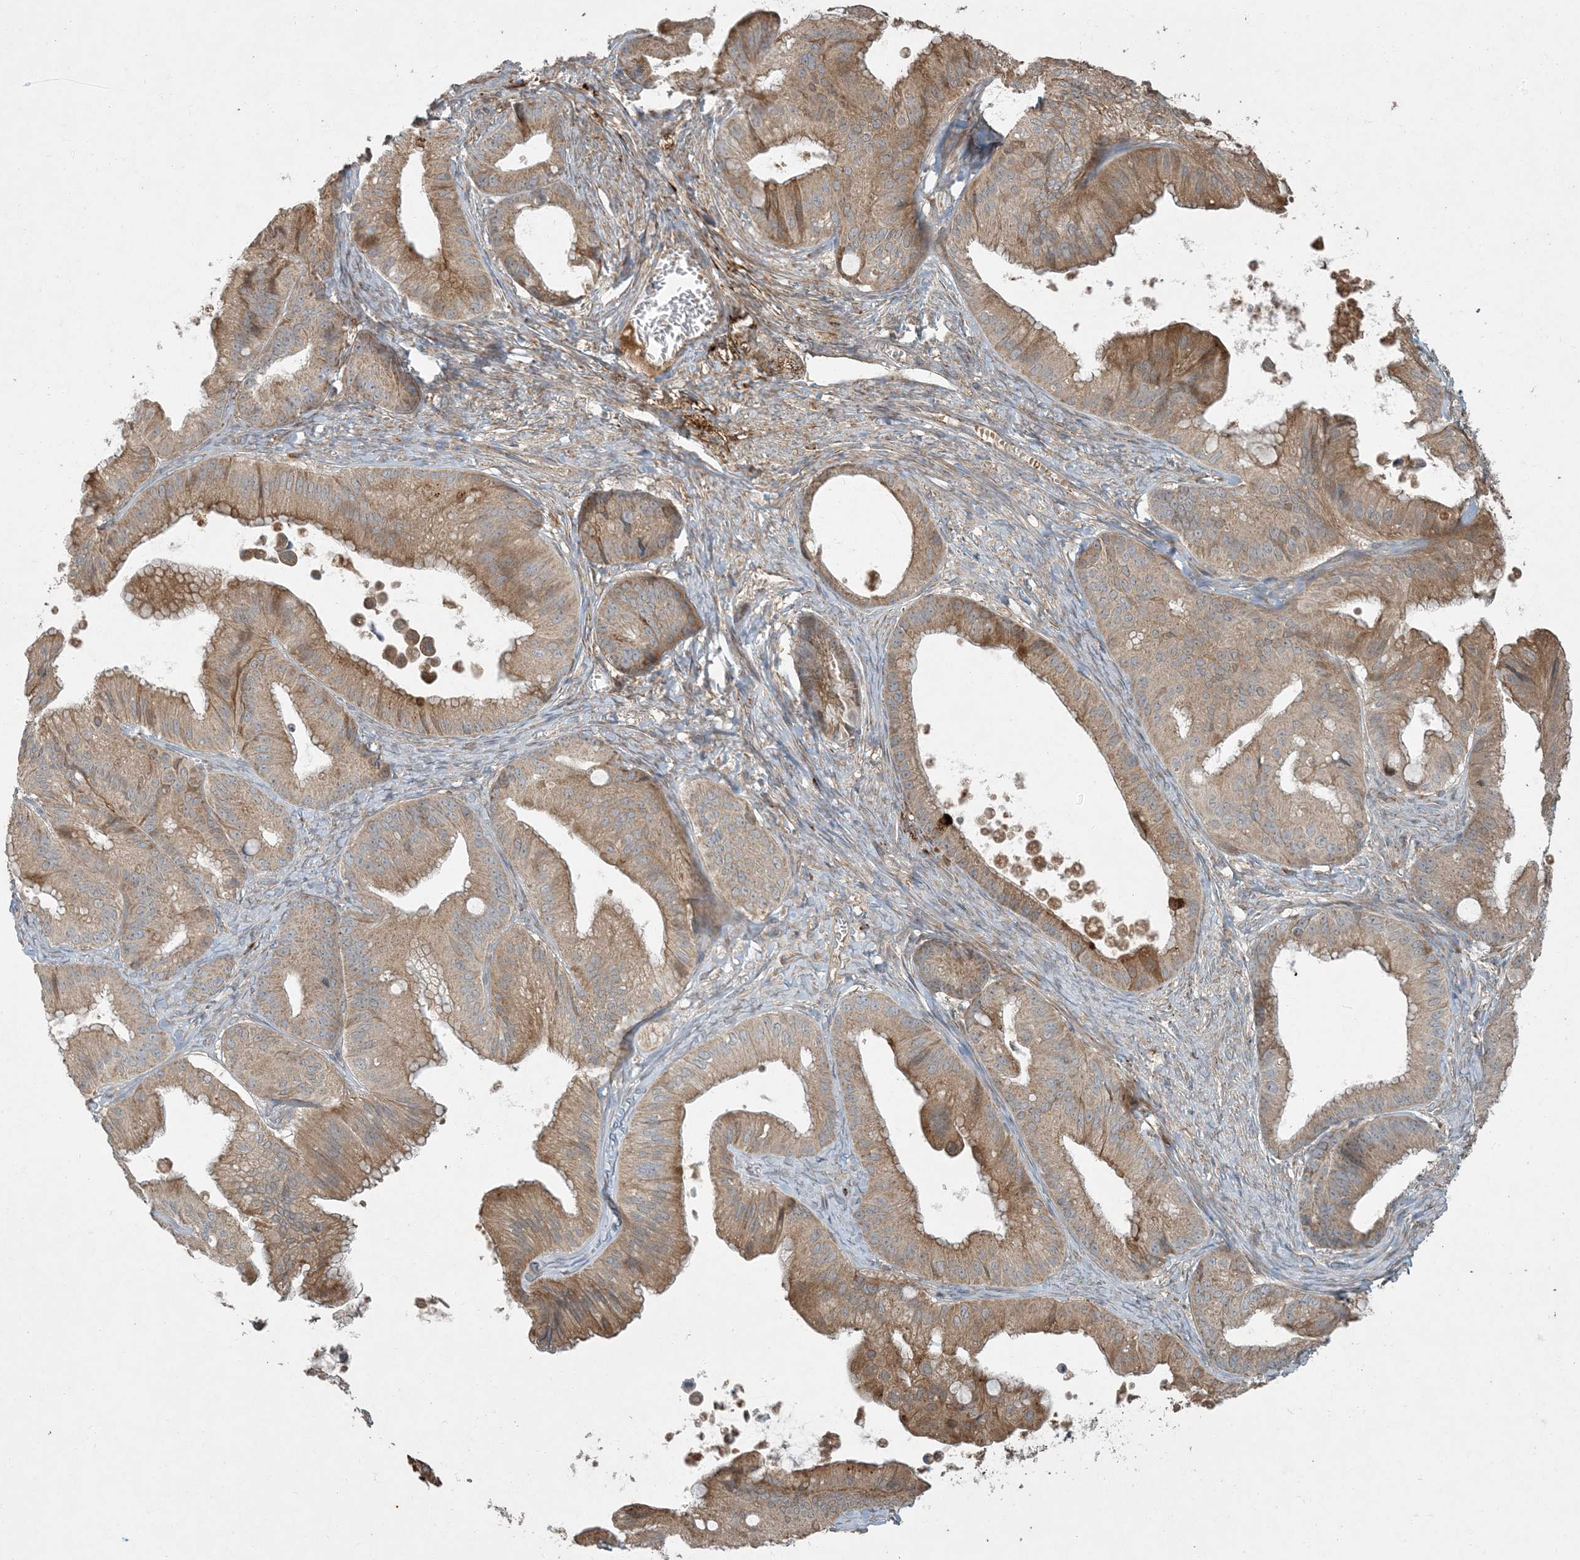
{"staining": {"intensity": "moderate", "quantity": ">75%", "location": "cytoplasmic/membranous"}, "tissue": "ovarian cancer", "cell_type": "Tumor cells", "image_type": "cancer", "snomed": [{"axis": "morphology", "description": "Cystadenocarcinoma, mucinous, NOS"}, {"axis": "topography", "description": "Ovary"}], "caption": "The micrograph demonstrates immunohistochemical staining of ovarian cancer (mucinous cystadenocarcinoma). There is moderate cytoplasmic/membranous positivity is appreciated in about >75% of tumor cells.", "gene": "LTN1", "patient": {"sex": "female", "age": 71}}